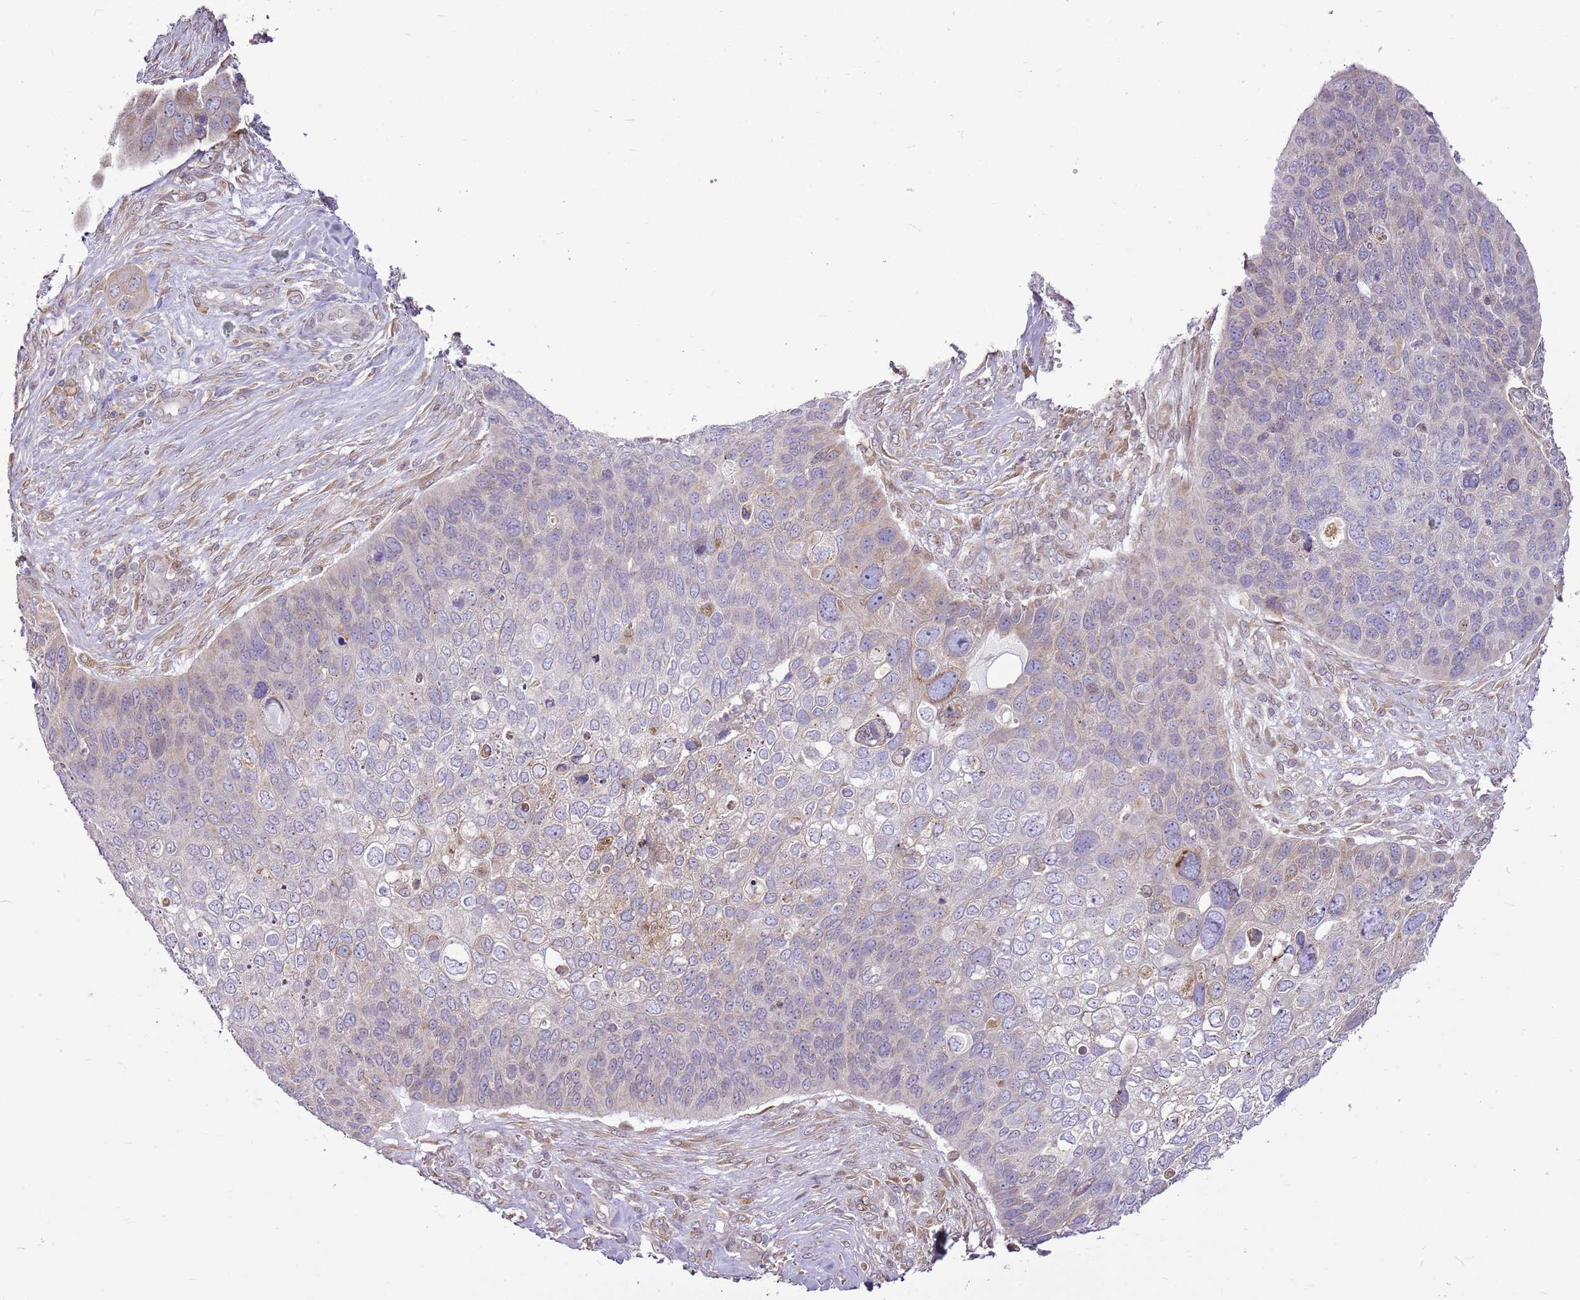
{"staining": {"intensity": "moderate", "quantity": "<25%", "location": "cytoplasmic/membranous"}, "tissue": "skin cancer", "cell_type": "Tumor cells", "image_type": "cancer", "snomed": [{"axis": "morphology", "description": "Basal cell carcinoma"}, {"axis": "topography", "description": "Skin"}], "caption": "Immunohistochemical staining of human skin cancer reveals moderate cytoplasmic/membranous protein staining in approximately <25% of tumor cells.", "gene": "TMED10", "patient": {"sex": "female", "age": 74}}